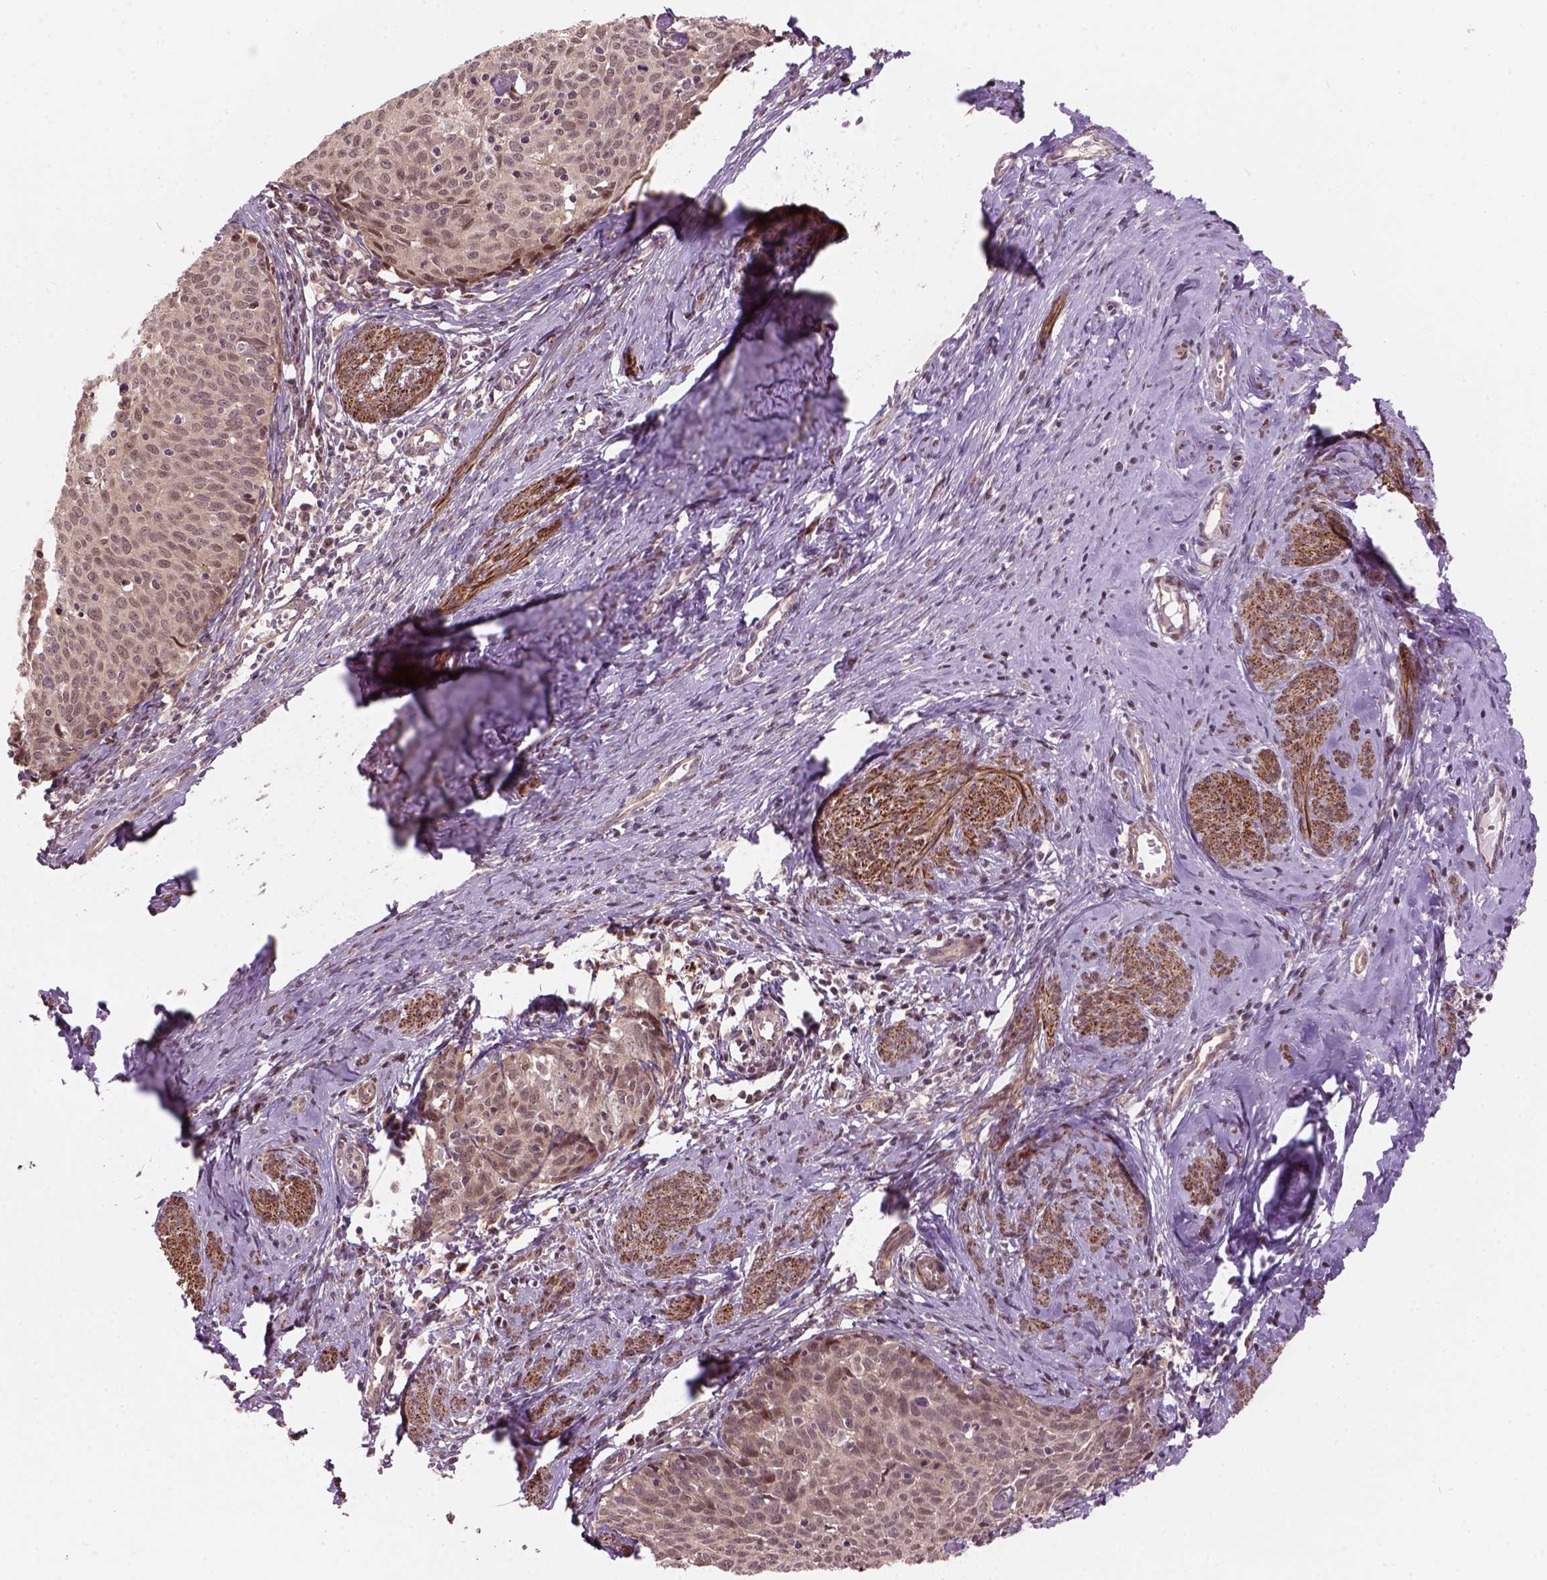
{"staining": {"intensity": "moderate", "quantity": "<25%", "location": "cytoplasmic/membranous,nuclear"}, "tissue": "cervical cancer", "cell_type": "Tumor cells", "image_type": "cancer", "snomed": [{"axis": "morphology", "description": "Squamous cell carcinoma, NOS"}, {"axis": "topography", "description": "Cervix"}], "caption": "This micrograph shows cervical cancer (squamous cell carcinoma) stained with immunohistochemistry to label a protein in brown. The cytoplasmic/membranous and nuclear of tumor cells show moderate positivity for the protein. Nuclei are counter-stained blue.", "gene": "PSMD11", "patient": {"sex": "female", "age": 62}}